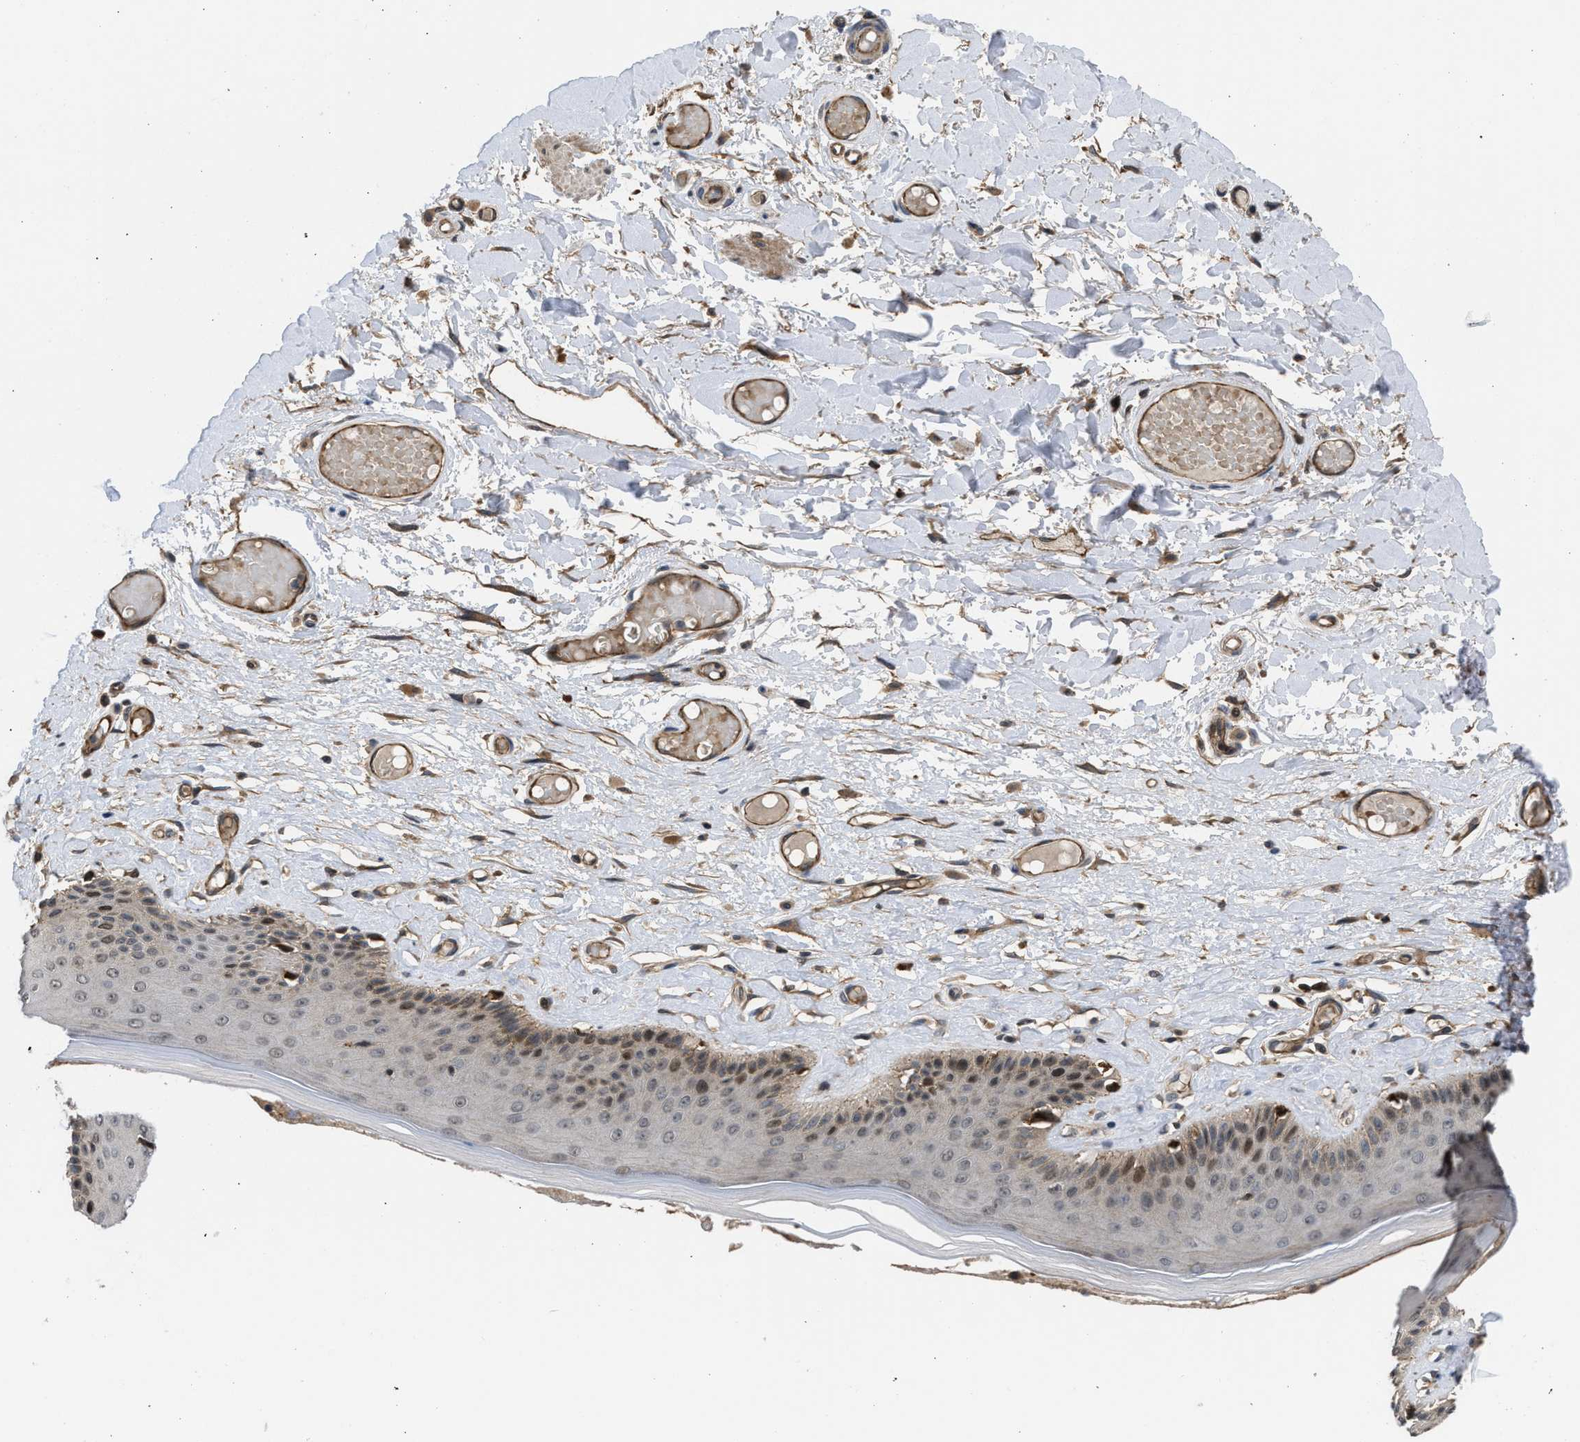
{"staining": {"intensity": "moderate", "quantity": "<25%", "location": "cytoplasmic/membranous,nuclear"}, "tissue": "skin", "cell_type": "Epidermal cells", "image_type": "normal", "snomed": [{"axis": "morphology", "description": "Normal tissue, NOS"}, {"axis": "topography", "description": "Vulva"}], "caption": "DAB (3,3'-diaminobenzidine) immunohistochemical staining of benign skin reveals moderate cytoplasmic/membranous,nuclear protein positivity in approximately <25% of epidermal cells.", "gene": "GPATCH2L", "patient": {"sex": "female", "age": 73}}